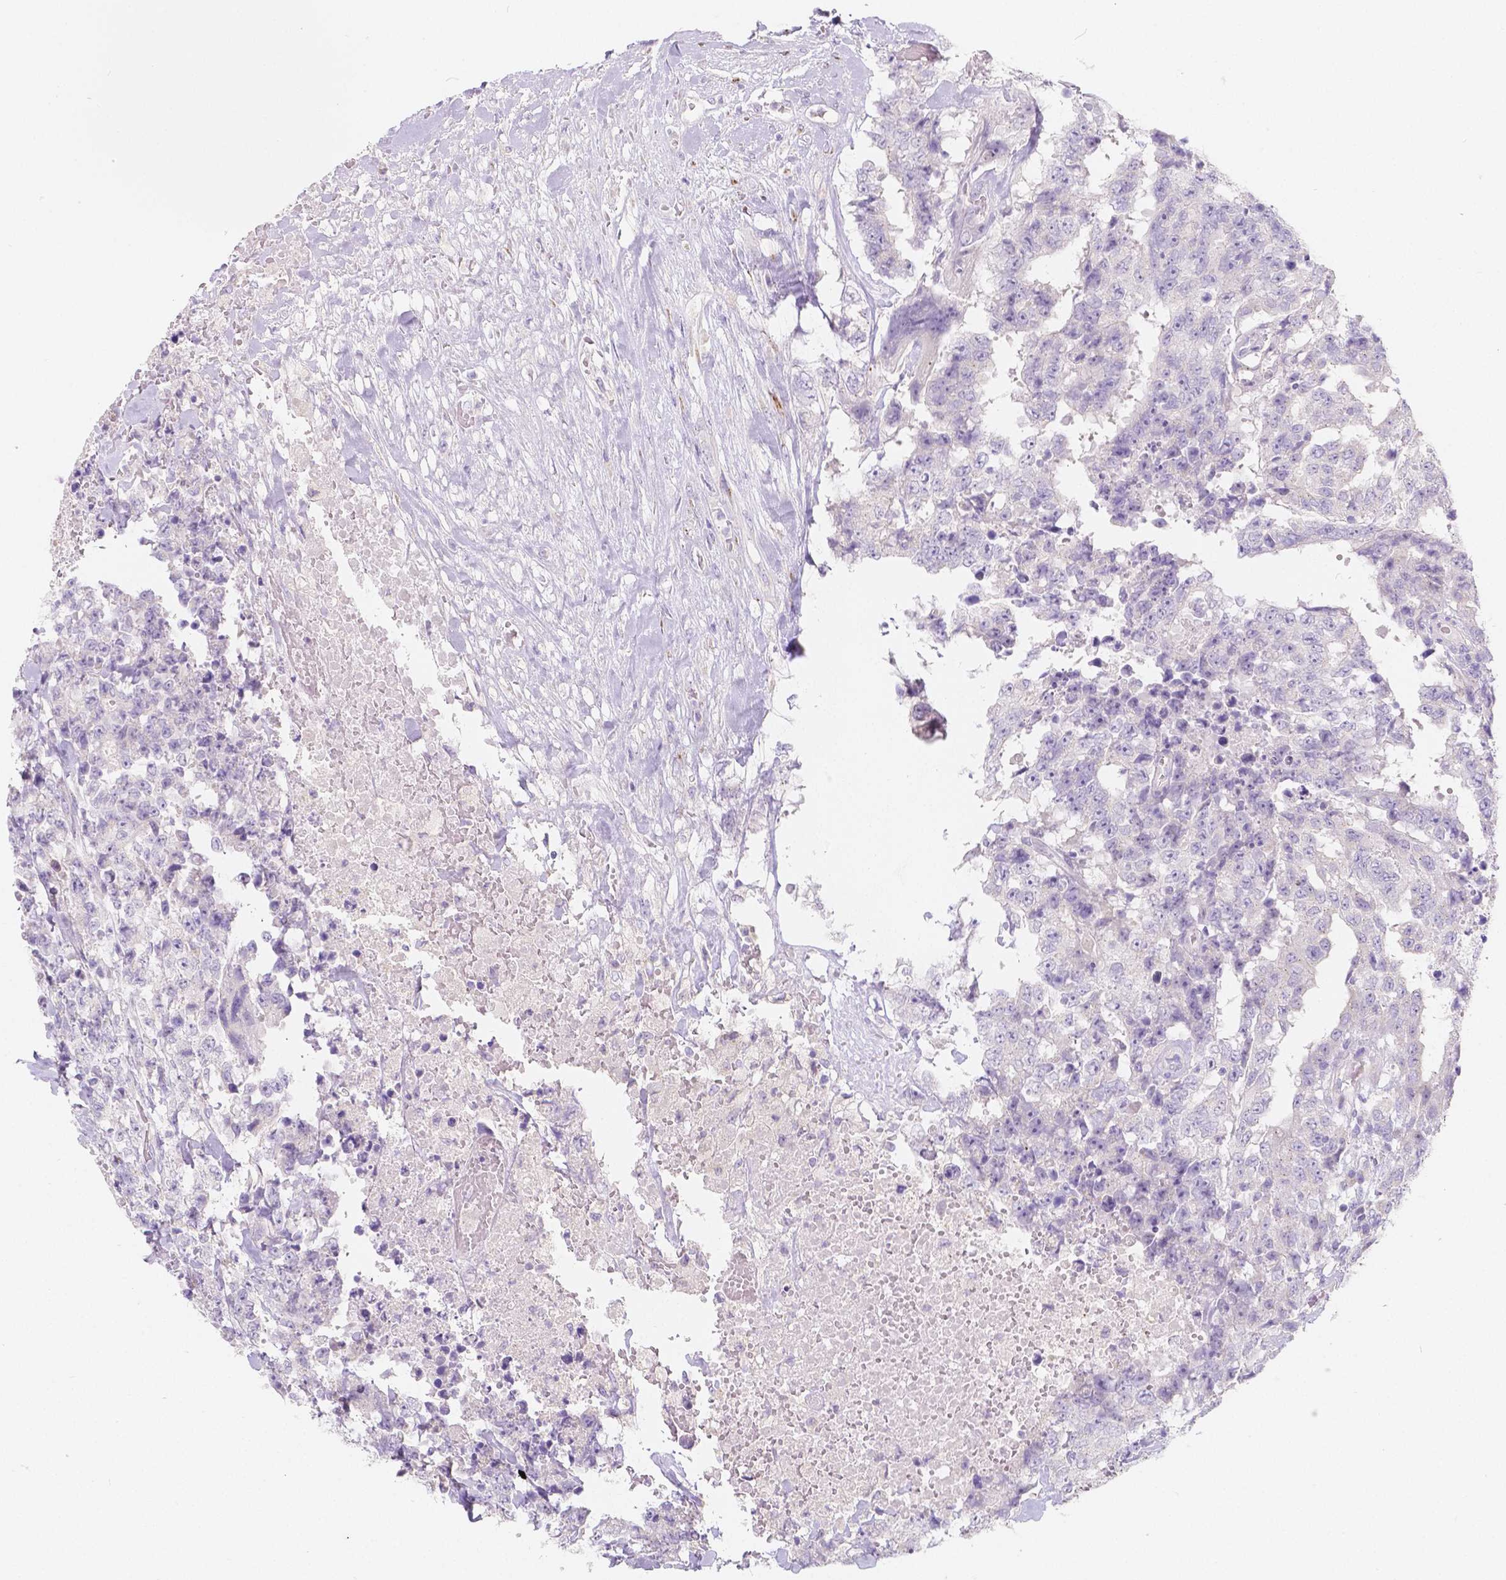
{"staining": {"intensity": "negative", "quantity": "none", "location": "none"}, "tissue": "testis cancer", "cell_type": "Tumor cells", "image_type": "cancer", "snomed": [{"axis": "morphology", "description": "Carcinoma, Embryonal, NOS"}, {"axis": "topography", "description": "Testis"}], "caption": "An immunohistochemistry photomicrograph of embryonal carcinoma (testis) is shown. There is no staining in tumor cells of embryonal carcinoma (testis).", "gene": "RNF186", "patient": {"sex": "male", "age": 24}}